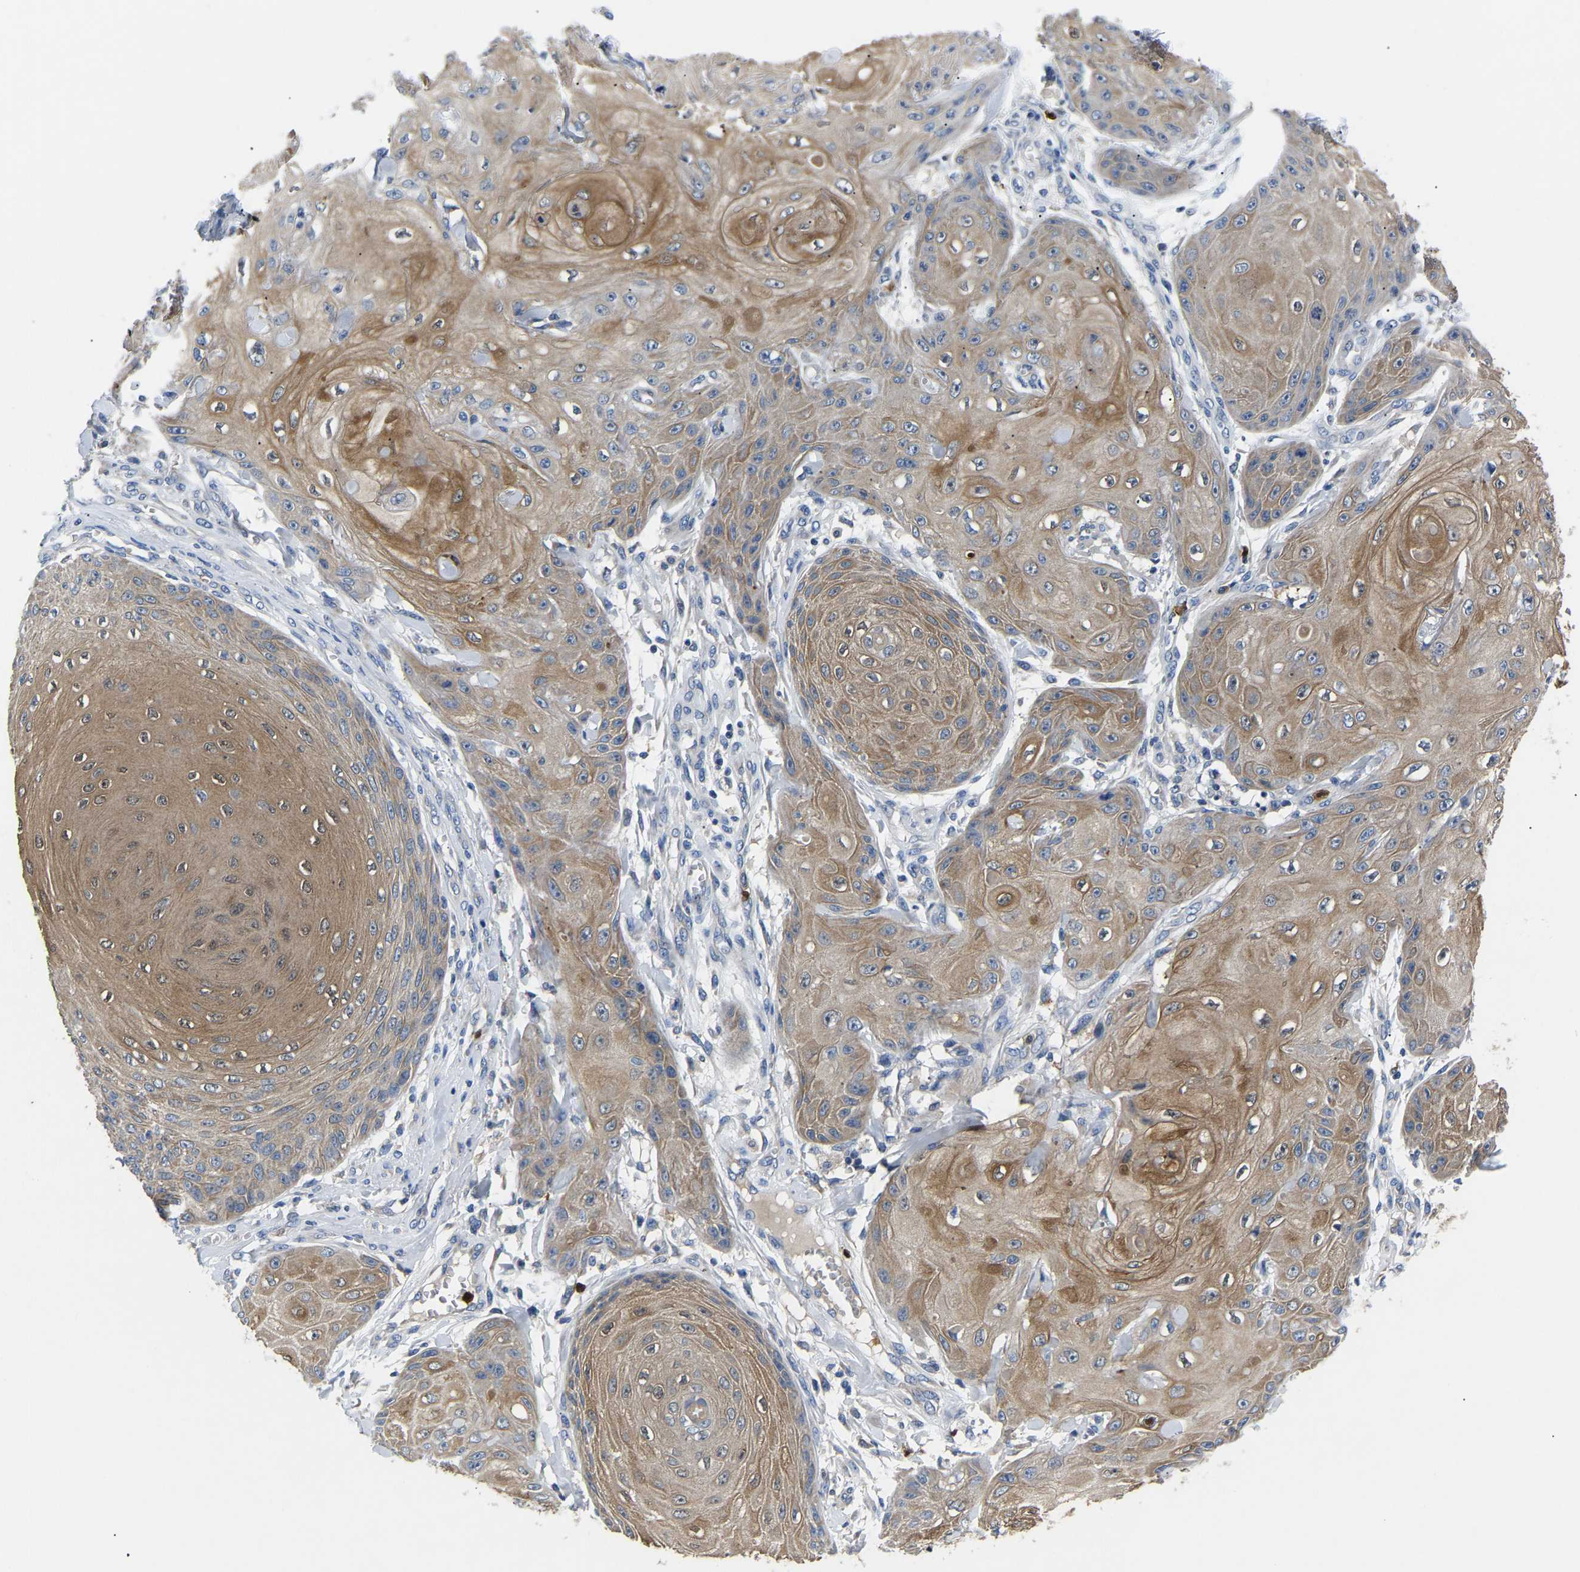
{"staining": {"intensity": "moderate", "quantity": "25%-75%", "location": "cytoplasmic/membranous"}, "tissue": "skin cancer", "cell_type": "Tumor cells", "image_type": "cancer", "snomed": [{"axis": "morphology", "description": "Squamous cell carcinoma, NOS"}, {"axis": "topography", "description": "Skin"}], "caption": "Skin cancer stained for a protein (brown) shows moderate cytoplasmic/membranous positive positivity in approximately 25%-75% of tumor cells.", "gene": "TOR1B", "patient": {"sex": "male", "age": 74}}